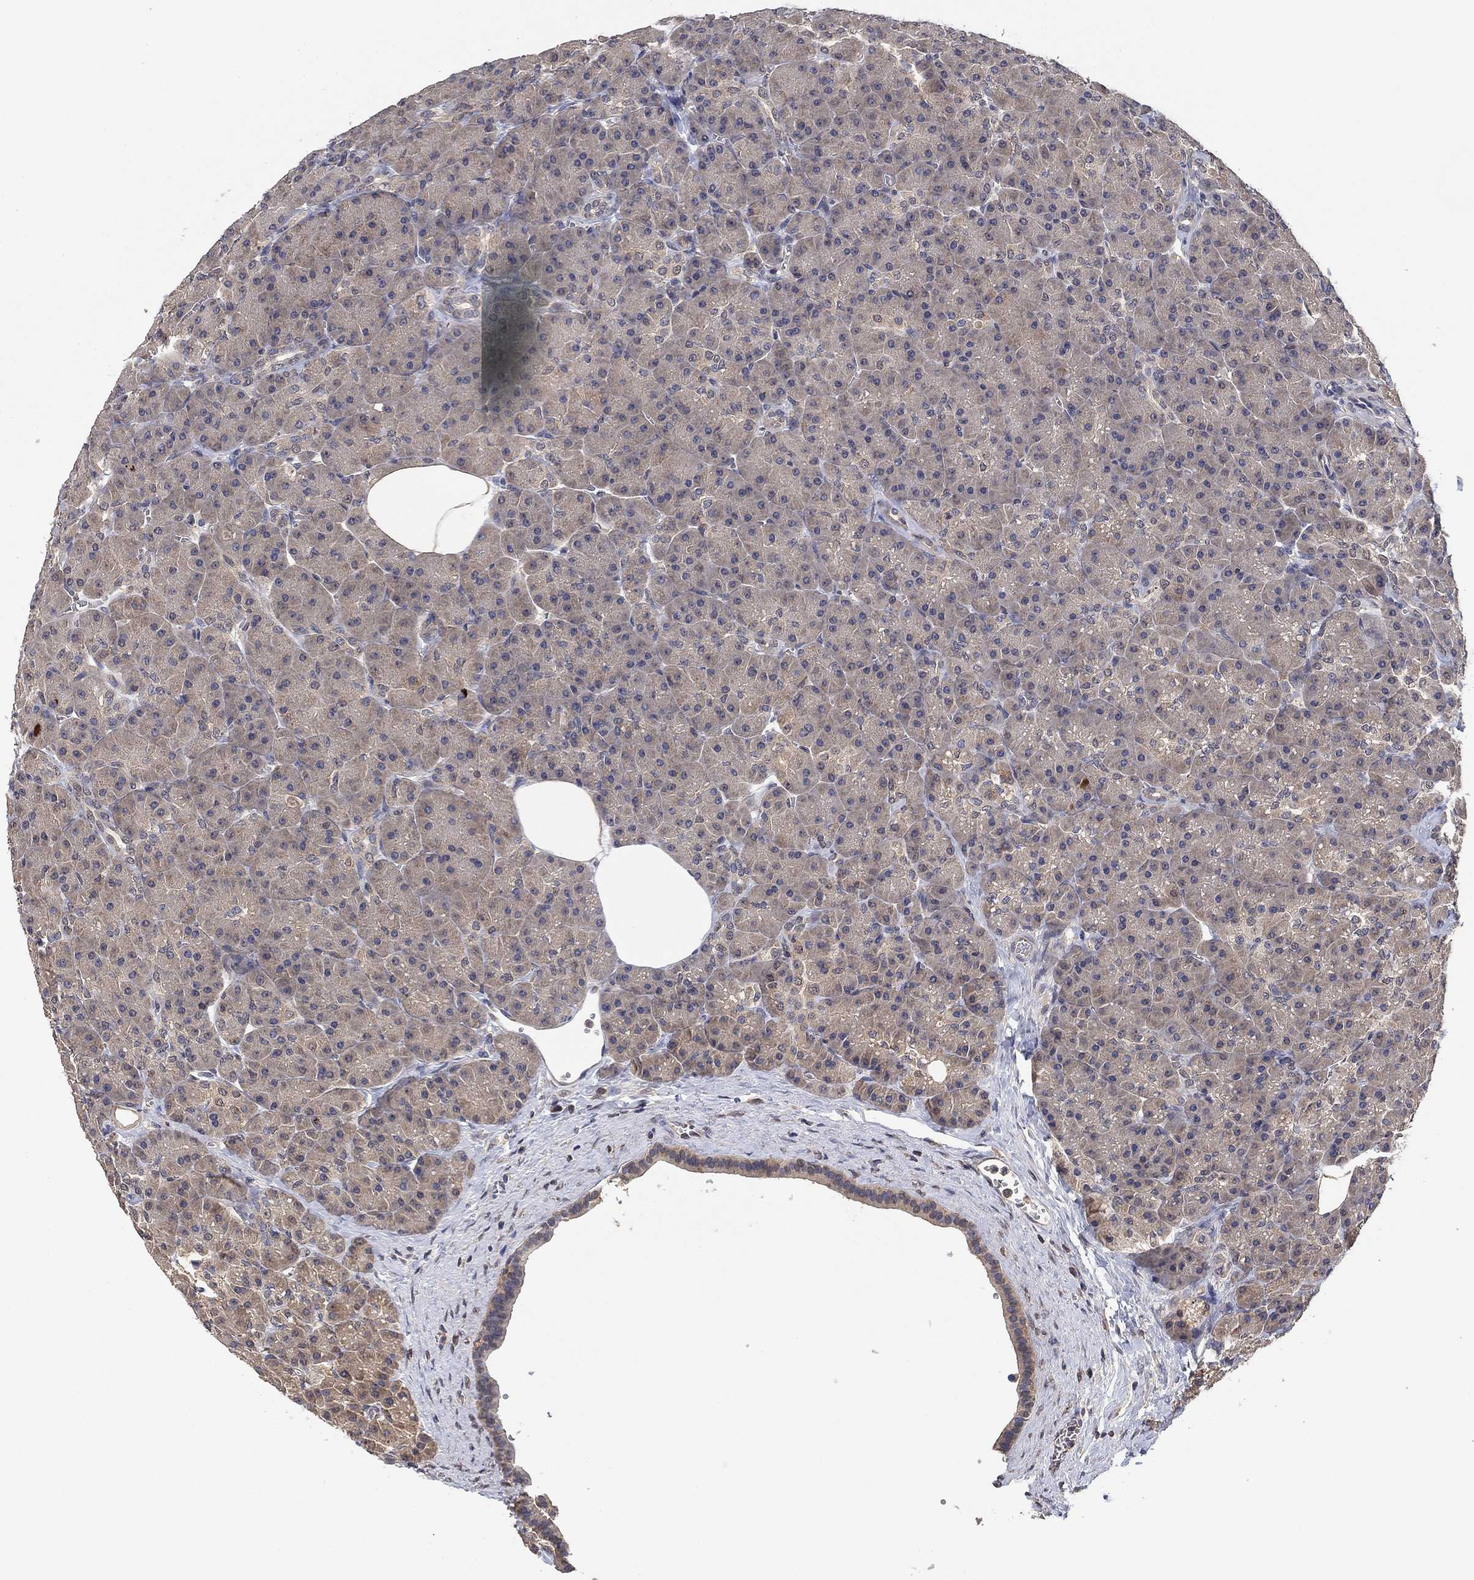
{"staining": {"intensity": "weak", "quantity": "<25%", "location": "cytoplasmic/membranous"}, "tissue": "pancreas", "cell_type": "Exocrine glandular cells", "image_type": "normal", "snomed": [{"axis": "morphology", "description": "Normal tissue, NOS"}, {"axis": "topography", "description": "Pancreas"}], "caption": "Exocrine glandular cells show no significant expression in unremarkable pancreas.", "gene": "CCDC43", "patient": {"sex": "male", "age": 57}}